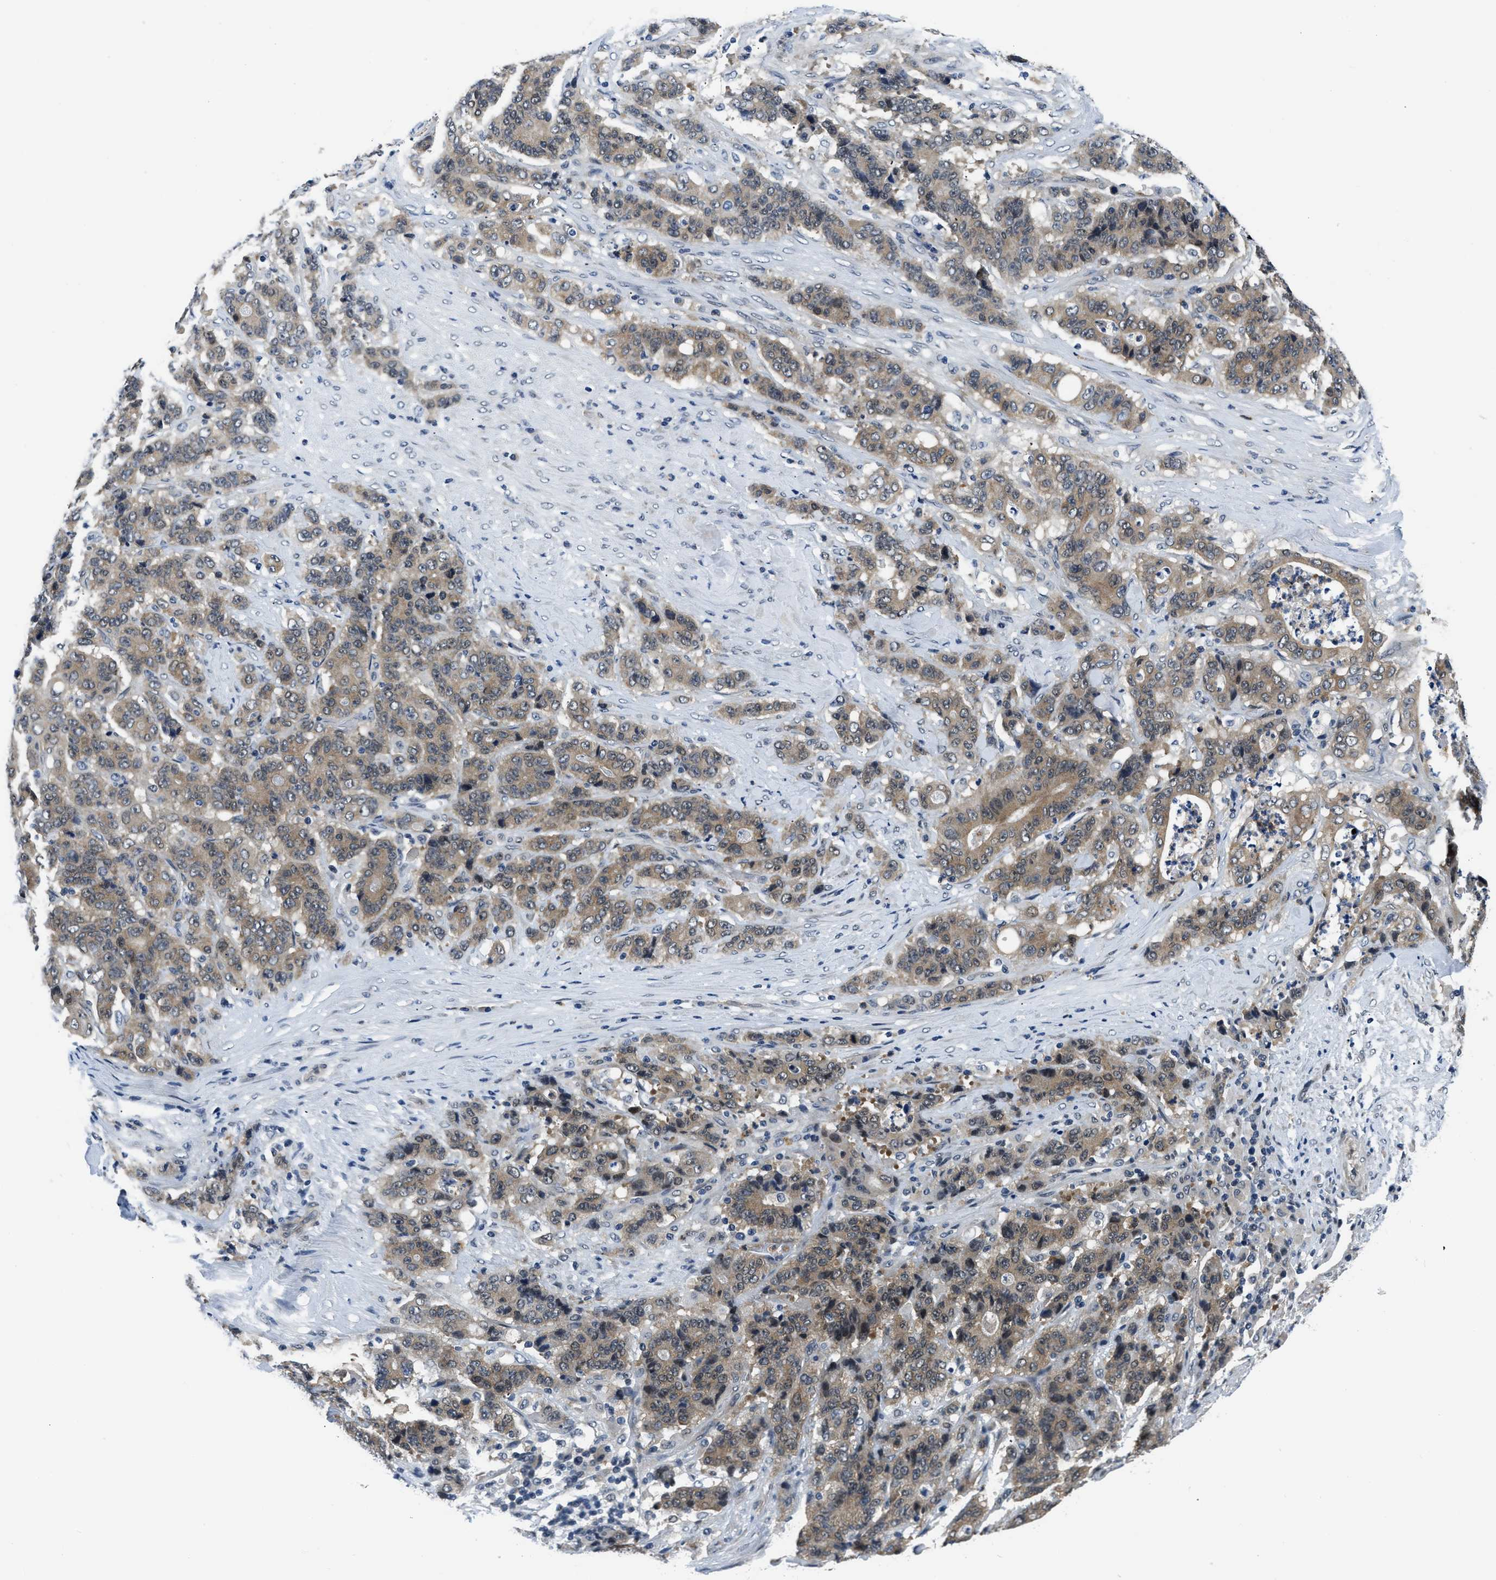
{"staining": {"intensity": "moderate", "quantity": ">75%", "location": "cytoplasmic/membranous"}, "tissue": "stomach cancer", "cell_type": "Tumor cells", "image_type": "cancer", "snomed": [{"axis": "morphology", "description": "Adenocarcinoma, NOS"}, {"axis": "topography", "description": "Stomach"}], "caption": "Stomach adenocarcinoma tissue reveals moderate cytoplasmic/membranous expression in approximately >75% of tumor cells", "gene": "SMAD4", "patient": {"sex": "female", "age": 73}}